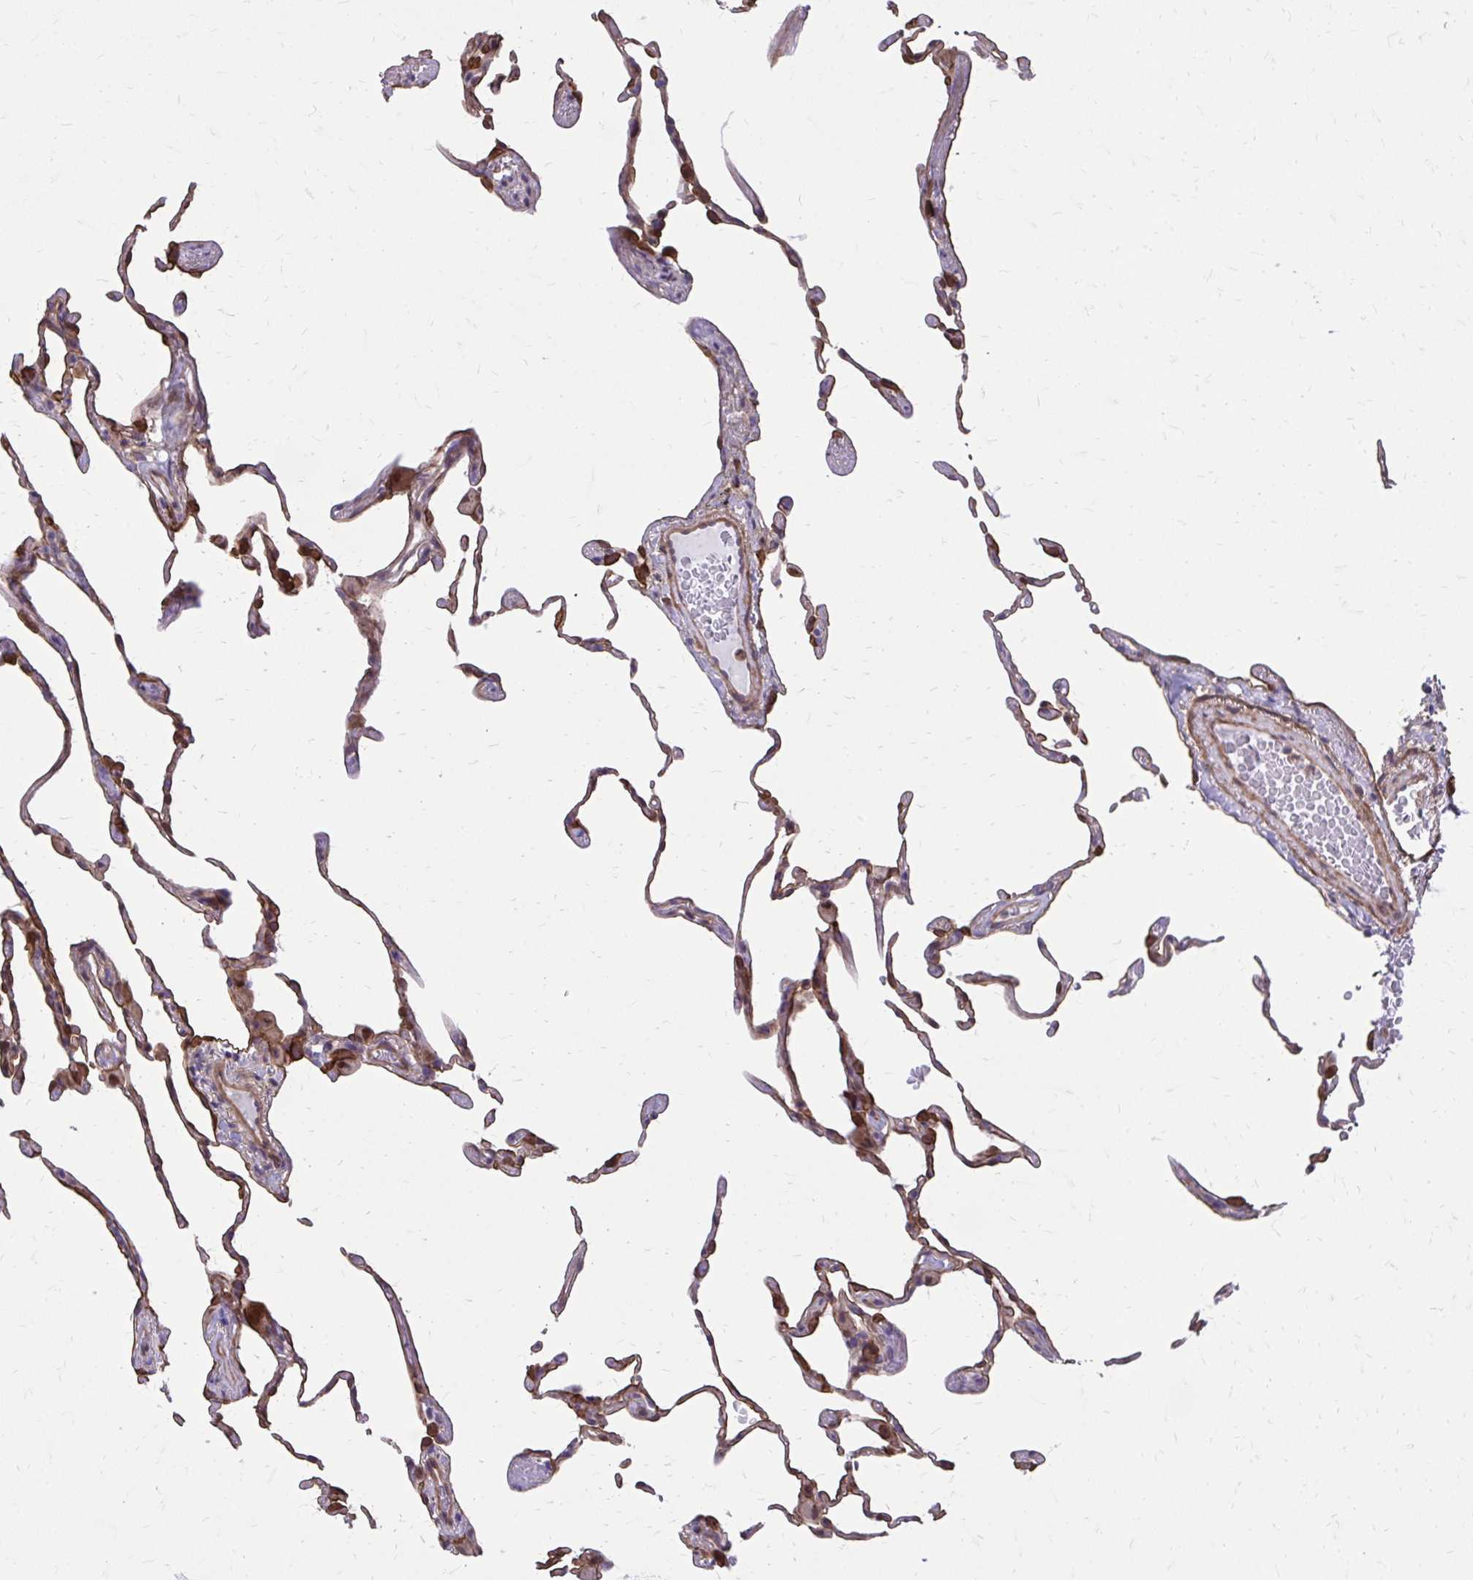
{"staining": {"intensity": "strong", "quantity": "25%-75%", "location": "cytoplasmic/membranous"}, "tissue": "lung", "cell_type": "Alveolar cells", "image_type": "normal", "snomed": [{"axis": "morphology", "description": "Normal tissue, NOS"}, {"axis": "topography", "description": "Lung"}], "caption": "Immunohistochemical staining of unremarkable lung reveals high levels of strong cytoplasmic/membranous expression in approximately 25%-75% of alveolar cells. The staining was performed using DAB, with brown indicating positive protein expression. Nuclei are stained blue with hematoxylin.", "gene": "ANKRD30B", "patient": {"sex": "female", "age": 57}}